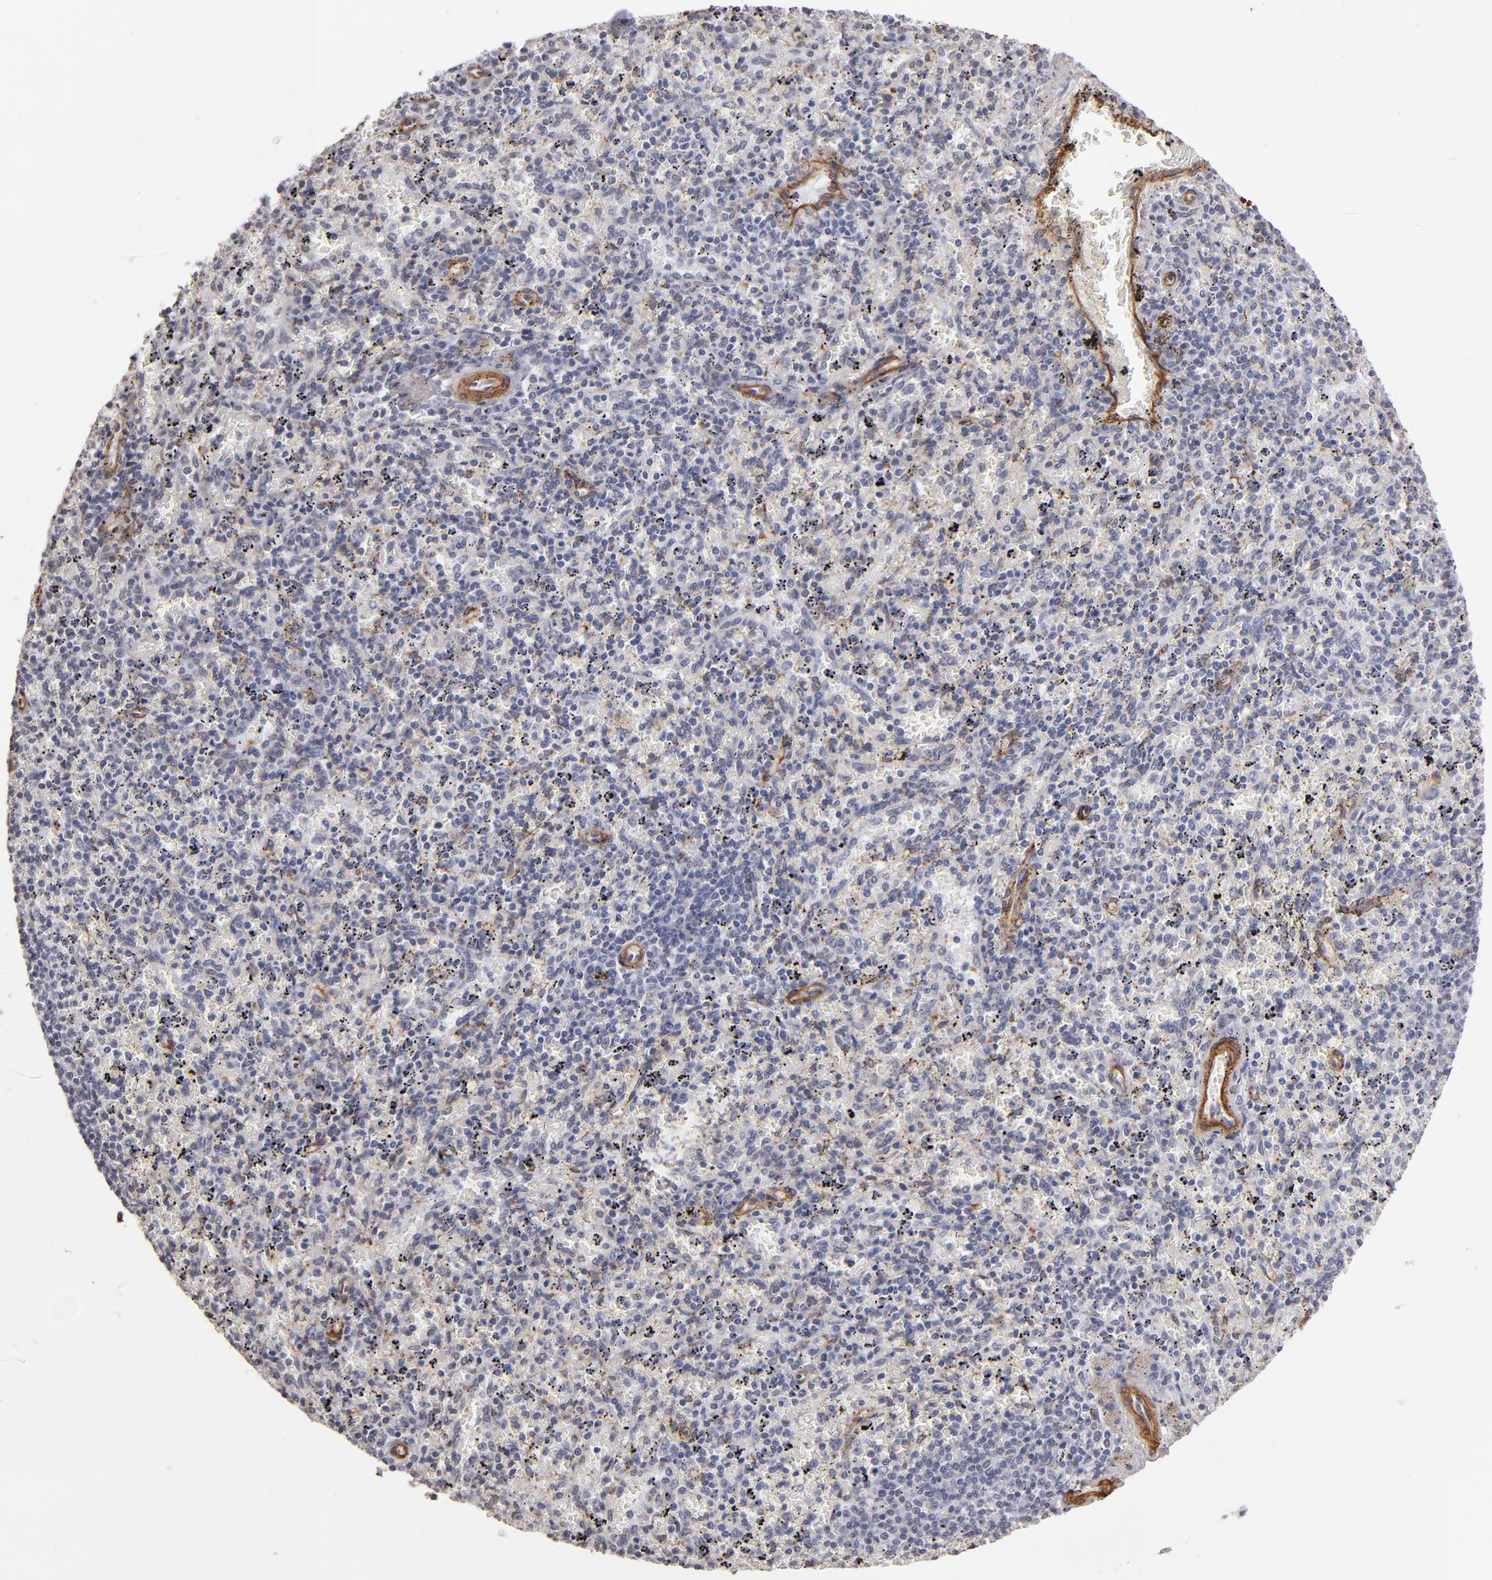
{"staining": {"intensity": "weak", "quantity": "25%-75%", "location": "cytoplasmic/membranous"}, "tissue": "spleen", "cell_type": "Cells in red pulp", "image_type": "normal", "snomed": [{"axis": "morphology", "description": "Normal tissue, NOS"}, {"axis": "topography", "description": "Spleen"}], "caption": "The photomicrograph demonstrates staining of unremarkable spleen, revealing weak cytoplasmic/membranous protein positivity (brown color) within cells in red pulp. (IHC, brightfield microscopy, high magnification).", "gene": "LAMC1", "patient": {"sex": "female", "age": 43}}